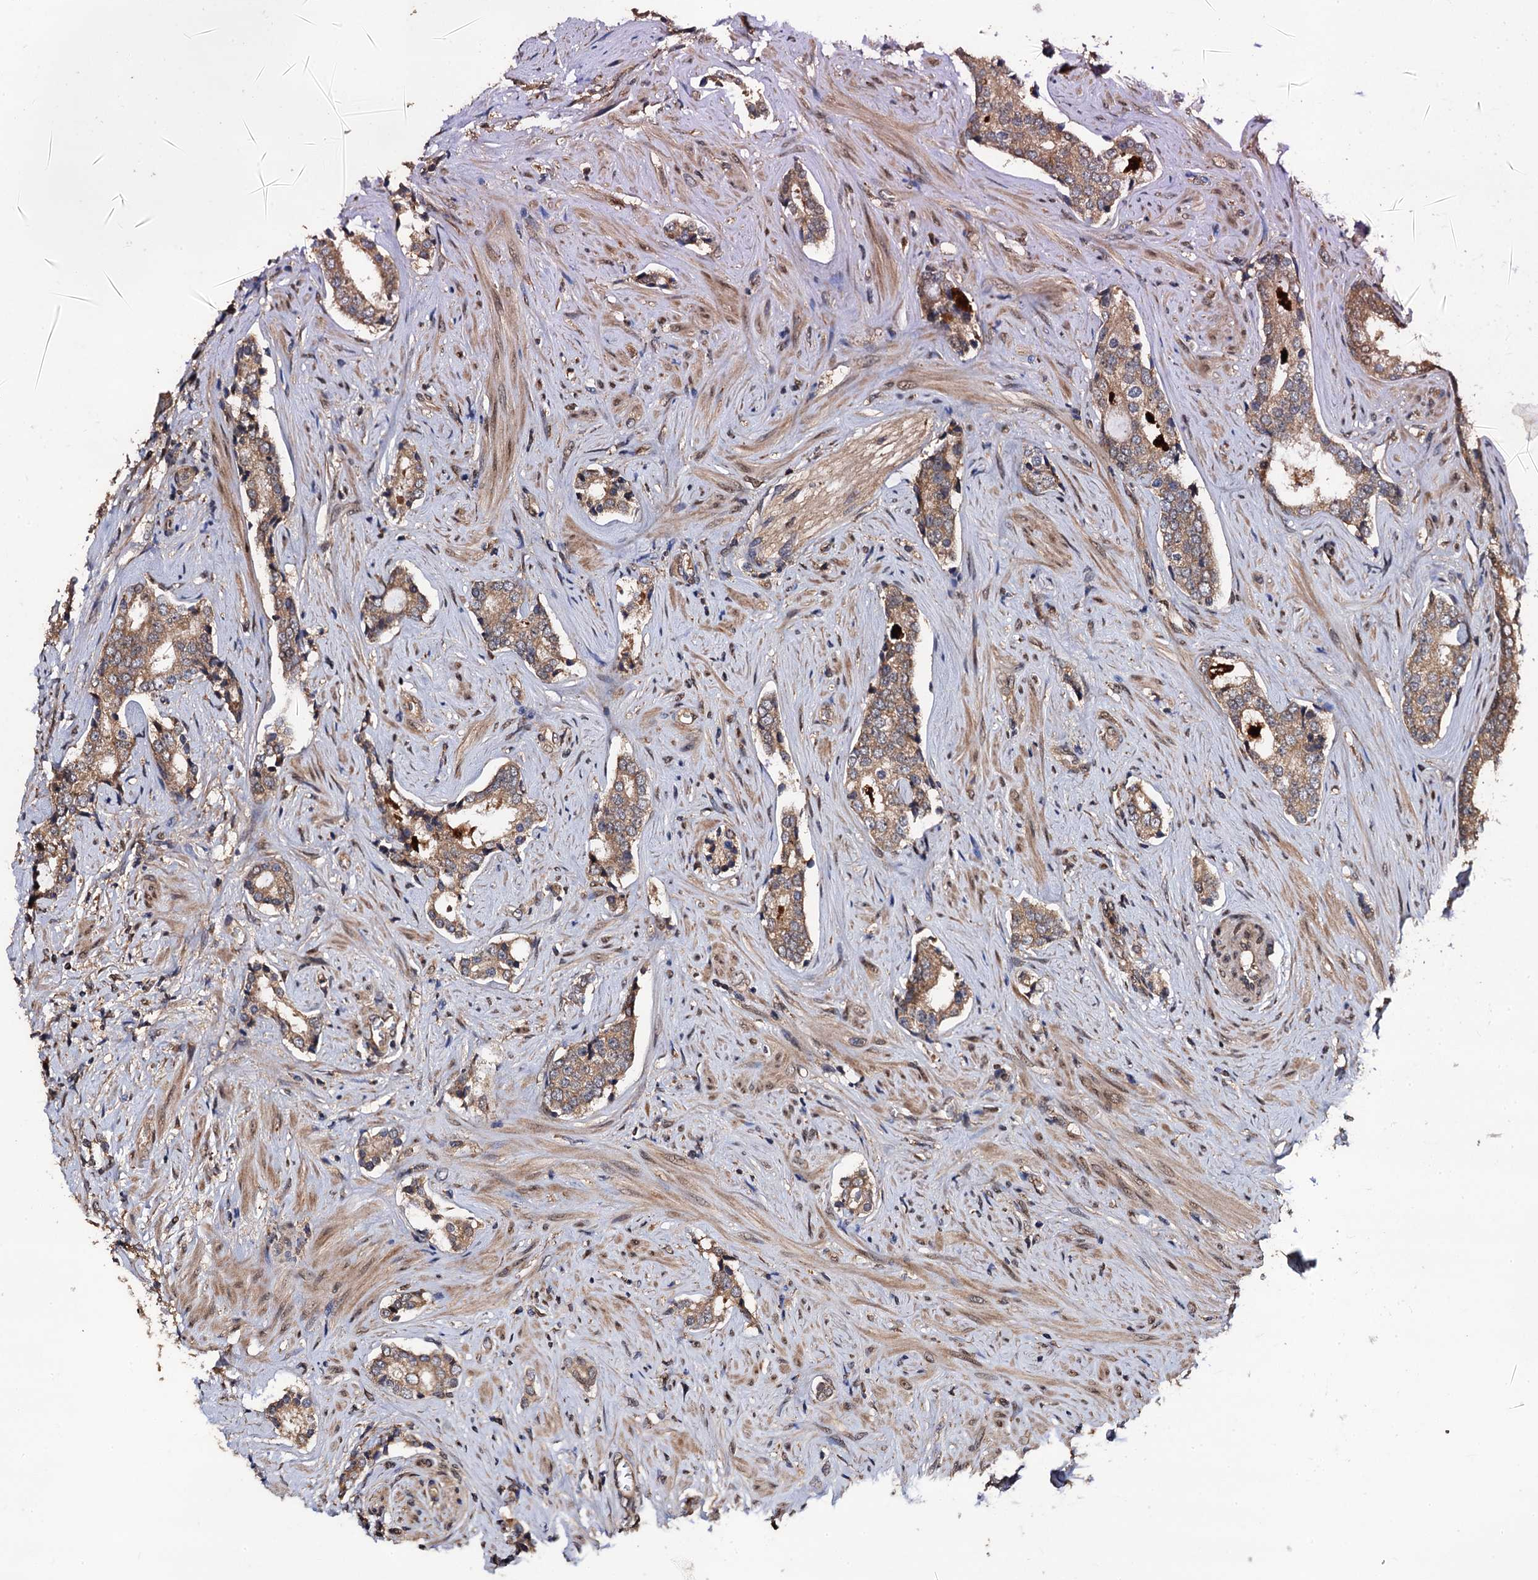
{"staining": {"intensity": "moderate", "quantity": ">75%", "location": "cytoplasmic/membranous"}, "tissue": "prostate cancer", "cell_type": "Tumor cells", "image_type": "cancer", "snomed": [{"axis": "morphology", "description": "Adenocarcinoma, High grade"}, {"axis": "topography", "description": "Prostate"}], "caption": "Prostate cancer (high-grade adenocarcinoma) stained for a protein displays moderate cytoplasmic/membranous positivity in tumor cells.", "gene": "MIER2", "patient": {"sex": "male", "age": 63}}